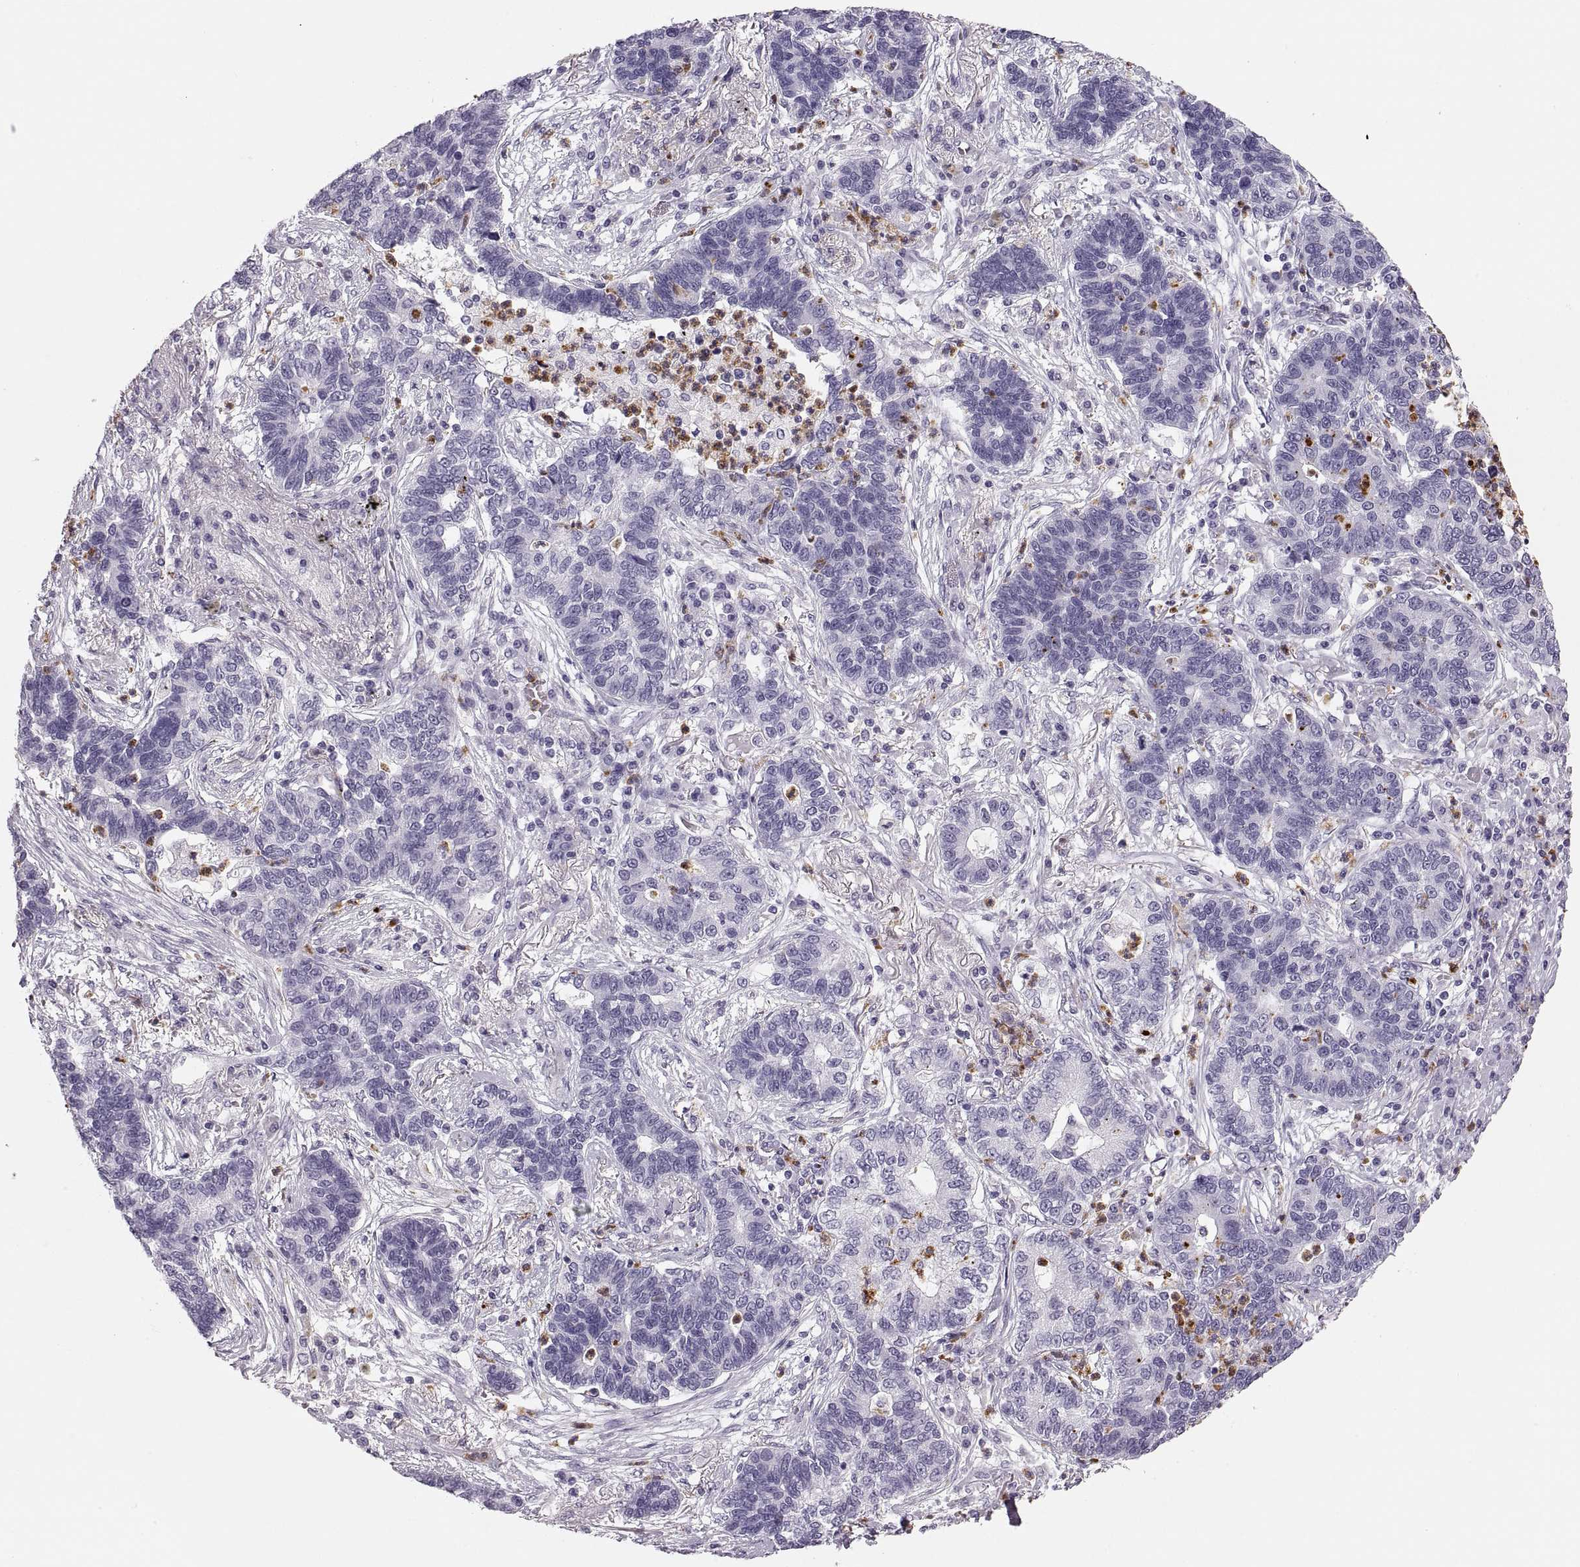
{"staining": {"intensity": "negative", "quantity": "none", "location": "none"}, "tissue": "lung cancer", "cell_type": "Tumor cells", "image_type": "cancer", "snomed": [{"axis": "morphology", "description": "Adenocarcinoma, NOS"}, {"axis": "topography", "description": "Lung"}], "caption": "Tumor cells are negative for brown protein staining in adenocarcinoma (lung). (DAB immunohistochemistry (IHC), high magnification).", "gene": "MILR1", "patient": {"sex": "female", "age": 57}}